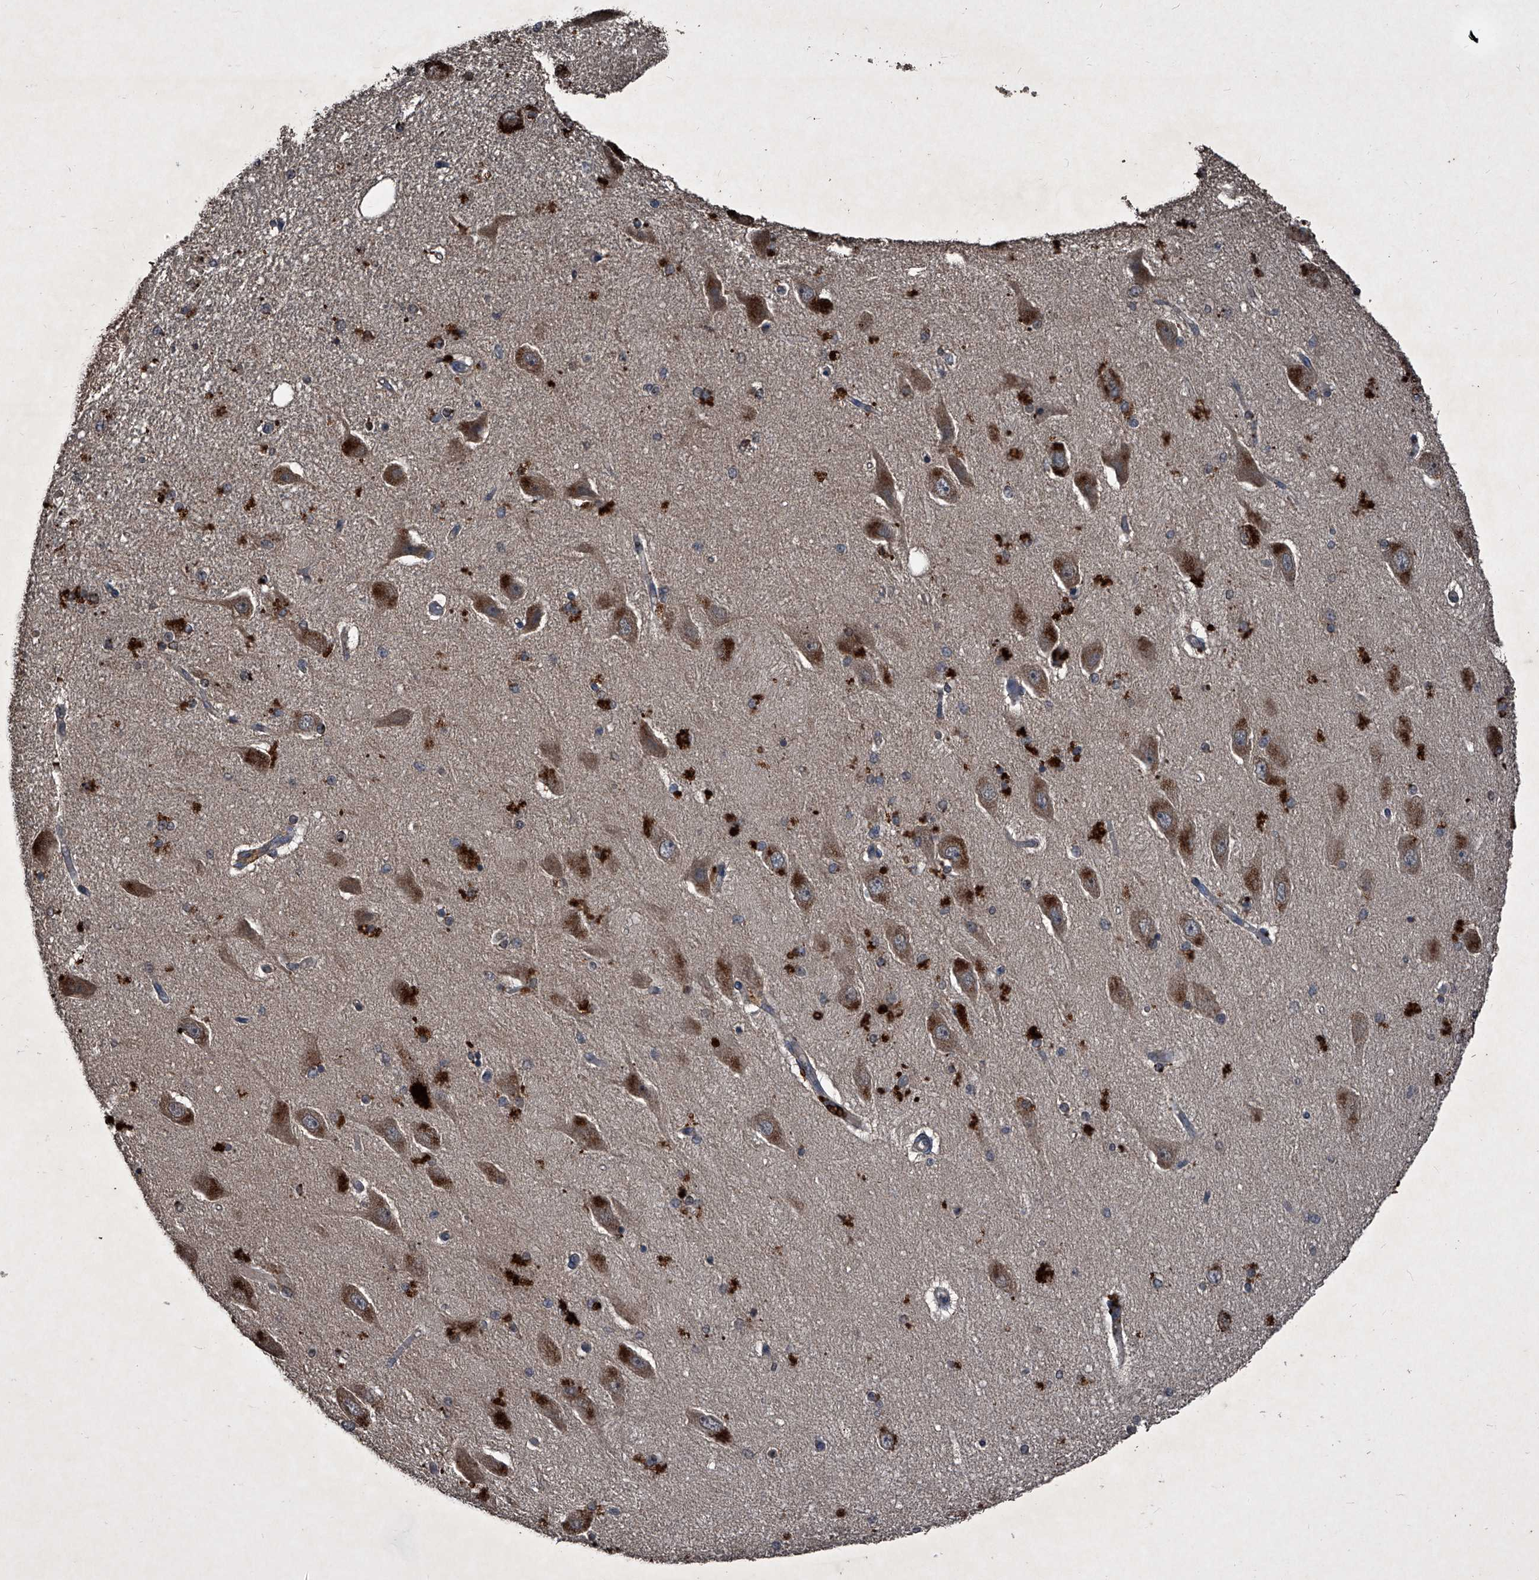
{"staining": {"intensity": "moderate", "quantity": "25%-75%", "location": "cytoplasmic/membranous"}, "tissue": "hippocampus", "cell_type": "Glial cells", "image_type": "normal", "snomed": [{"axis": "morphology", "description": "Normal tissue, NOS"}, {"axis": "topography", "description": "Hippocampus"}], "caption": "Moderate cytoplasmic/membranous expression is appreciated in approximately 25%-75% of glial cells in benign hippocampus.", "gene": "MAPKAP1", "patient": {"sex": "female", "age": 54}}